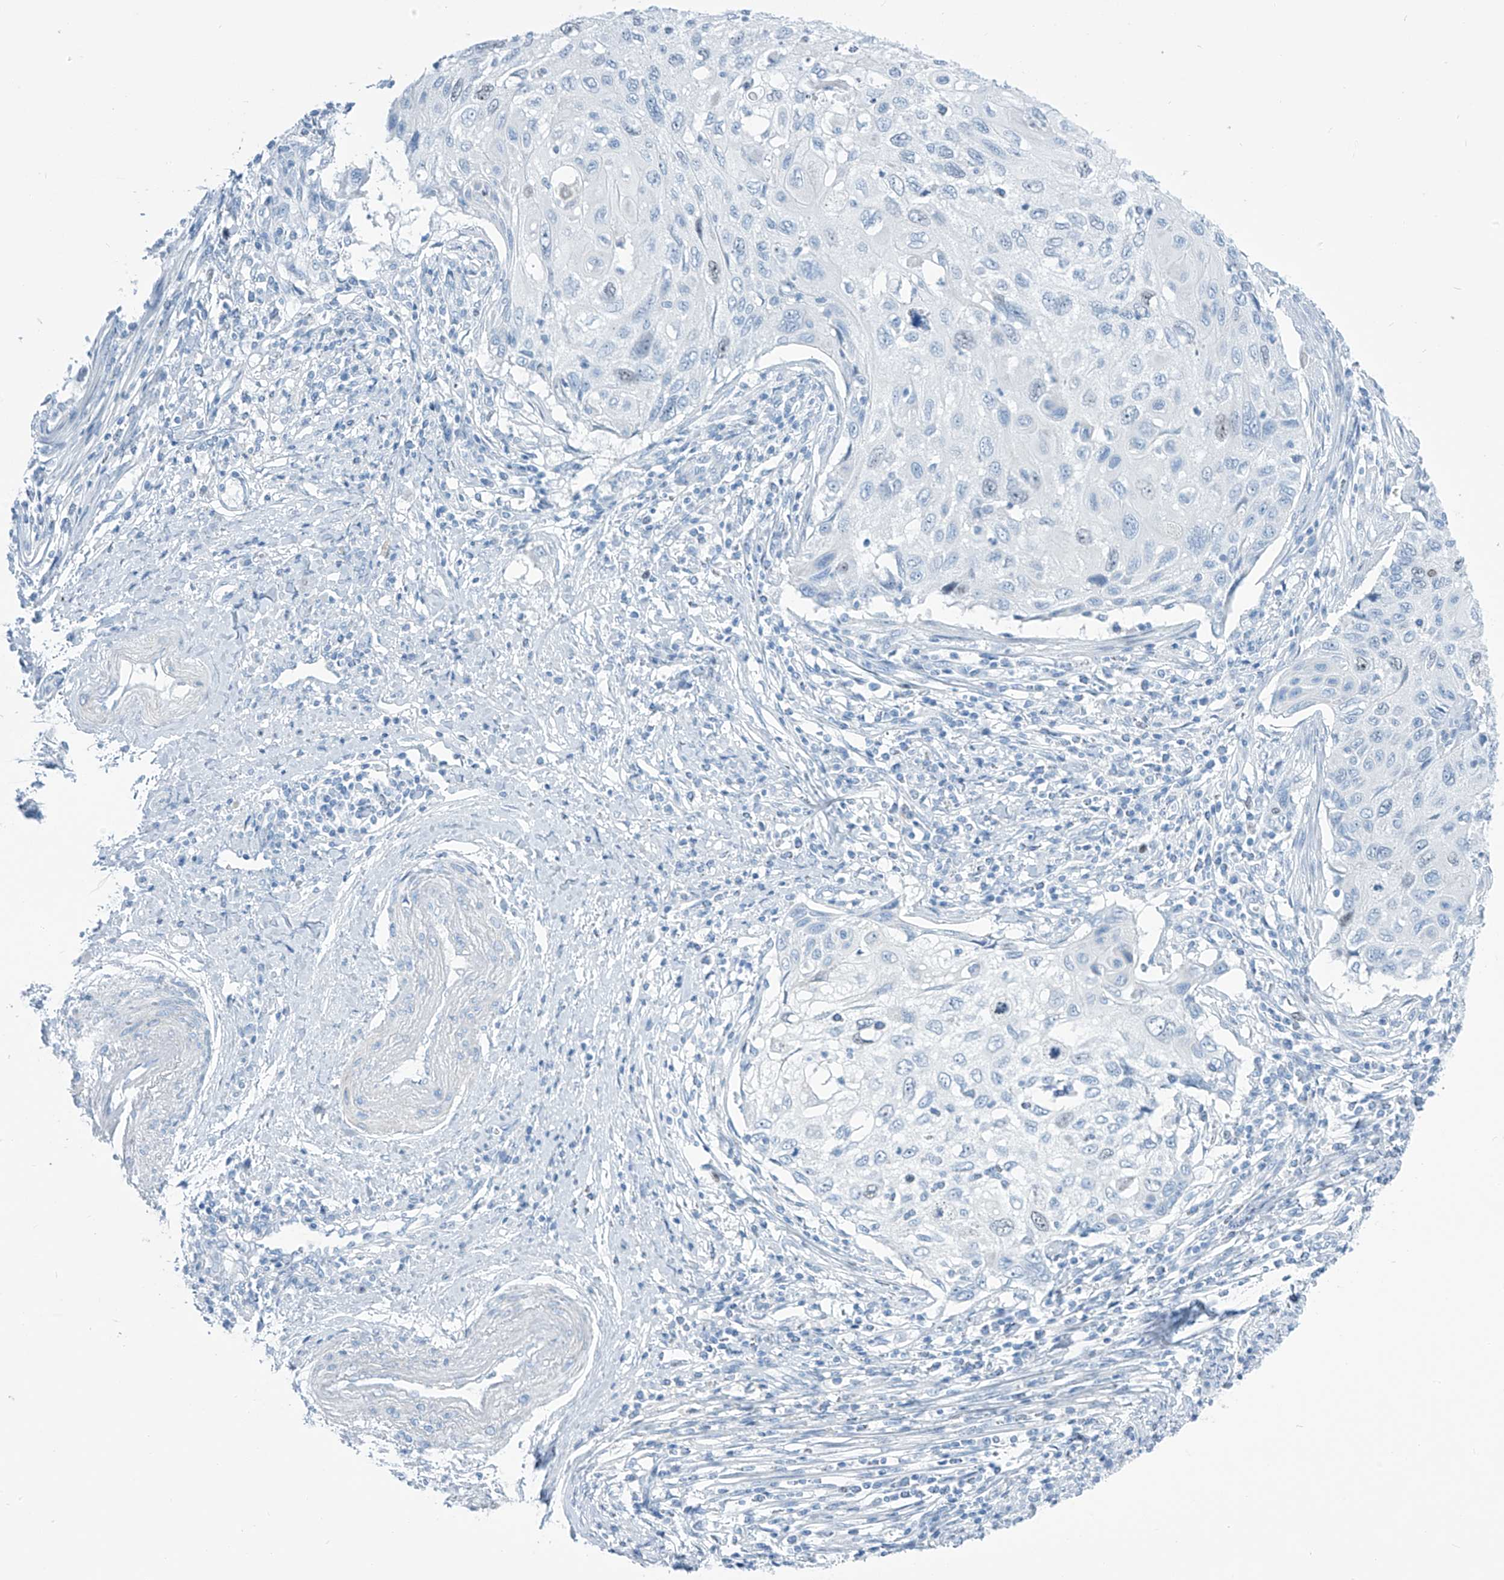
{"staining": {"intensity": "negative", "quantity": "none", "location": "none"}, "tissue": "cervical cancer", "cell_type": "Tumor cells", "image_type": "cancer", "snomed": [{"axis": "morphology", "description": "Squamous cell carcinoma, NOS"}, {"axis": "topography", "description": "Cervix"}], "caption": "The histopathology image displays no staining of tumor cells in cervical squamous cell carcinoma.", "gene": "SGO2", "patient": {"sex": "female", "age": 70}}